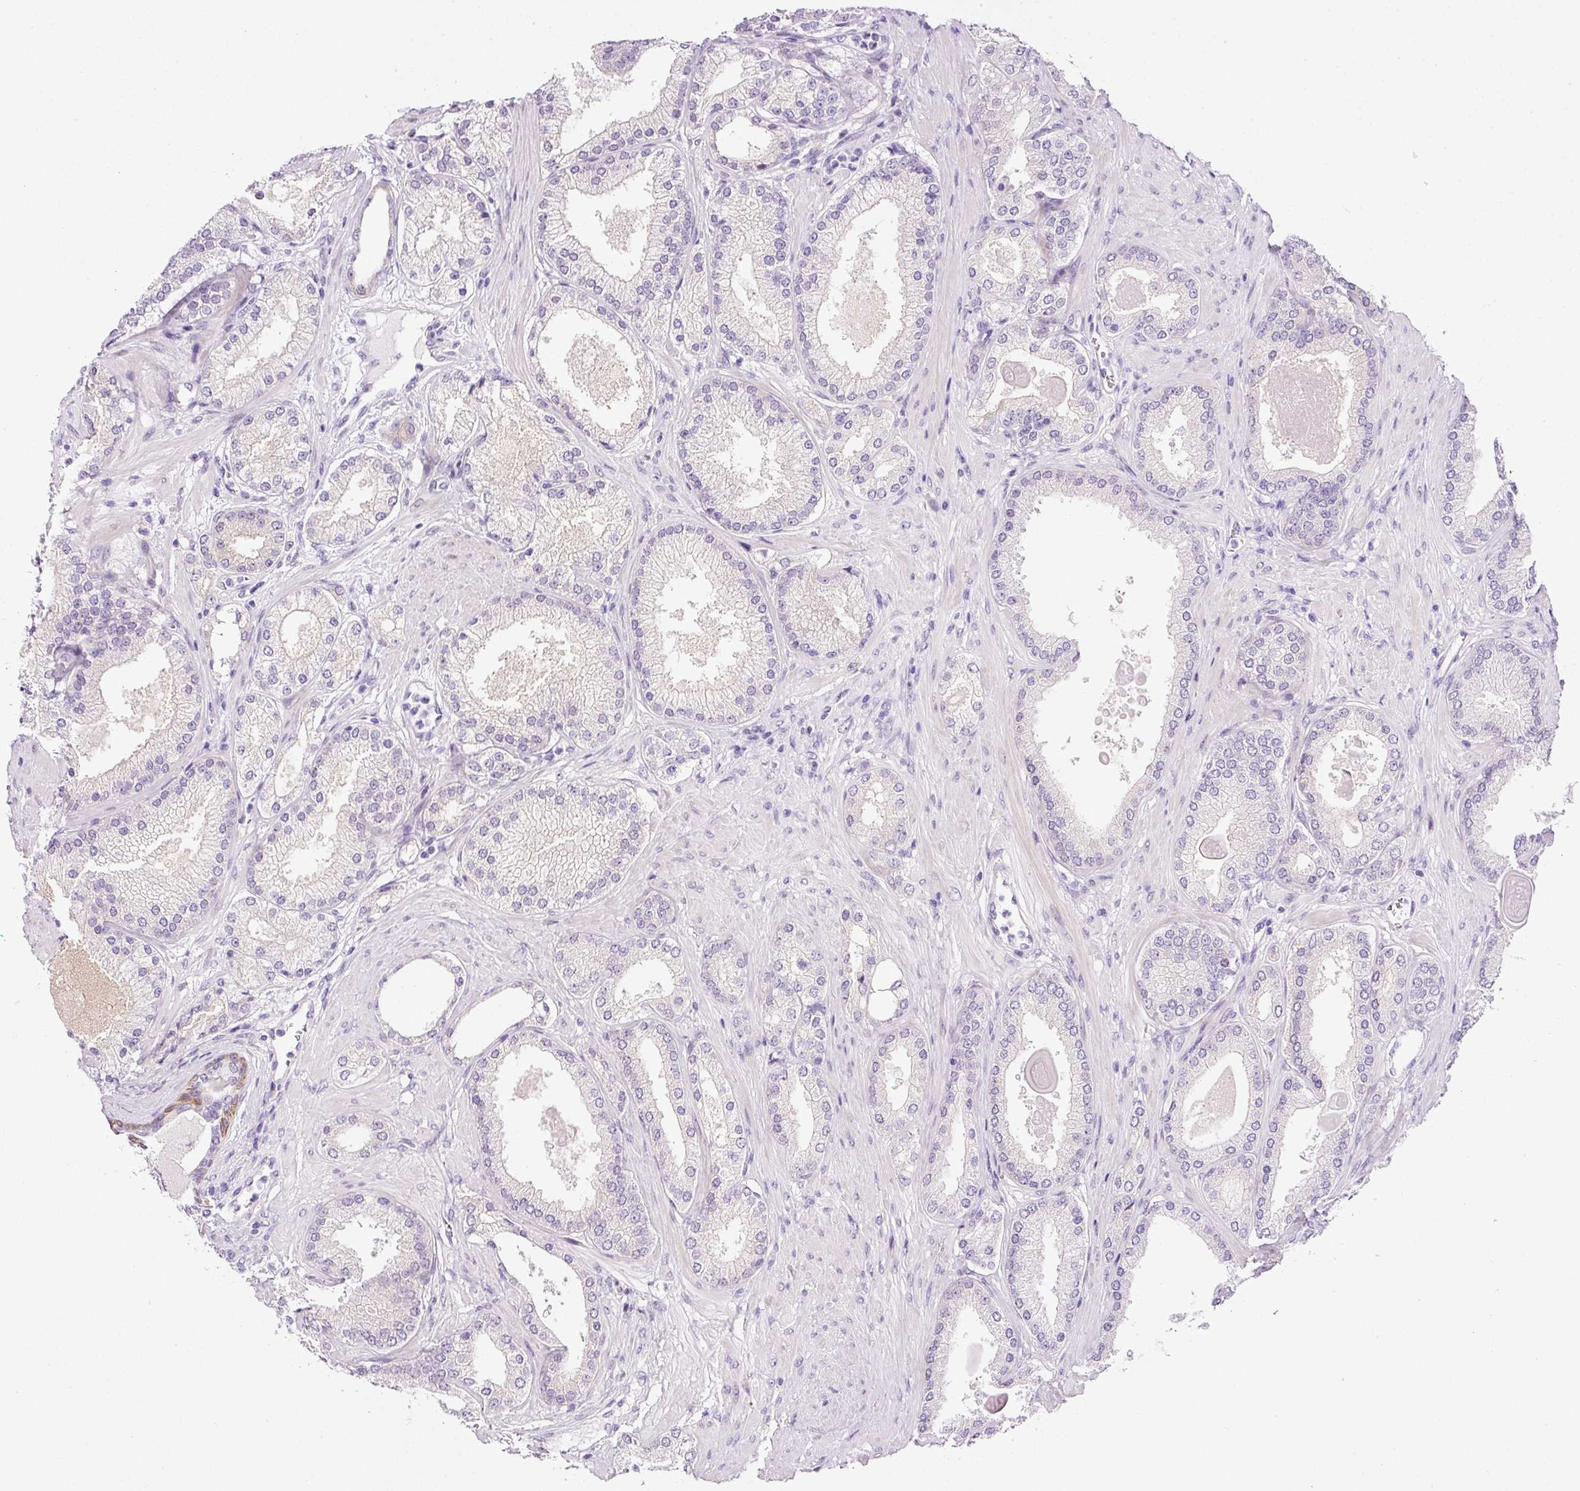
{"staining": {"intensity": "negative", "quantity": "none", "location": "none"}, "tissue": "prostate cancer", "cell_type": "Tumor cells", "image_type": "cancer", "snomed": [{"axis": "morphology", "description": "Adenocarcinoma, Low grade"}, {"axis": "topography", "description": "Prostate"}], "caption": "Protein analysis of prostate cancer displays no significant staining in tumor cells.", "gene": "SRC", "patient": {"sex": "male", "age": 59}}